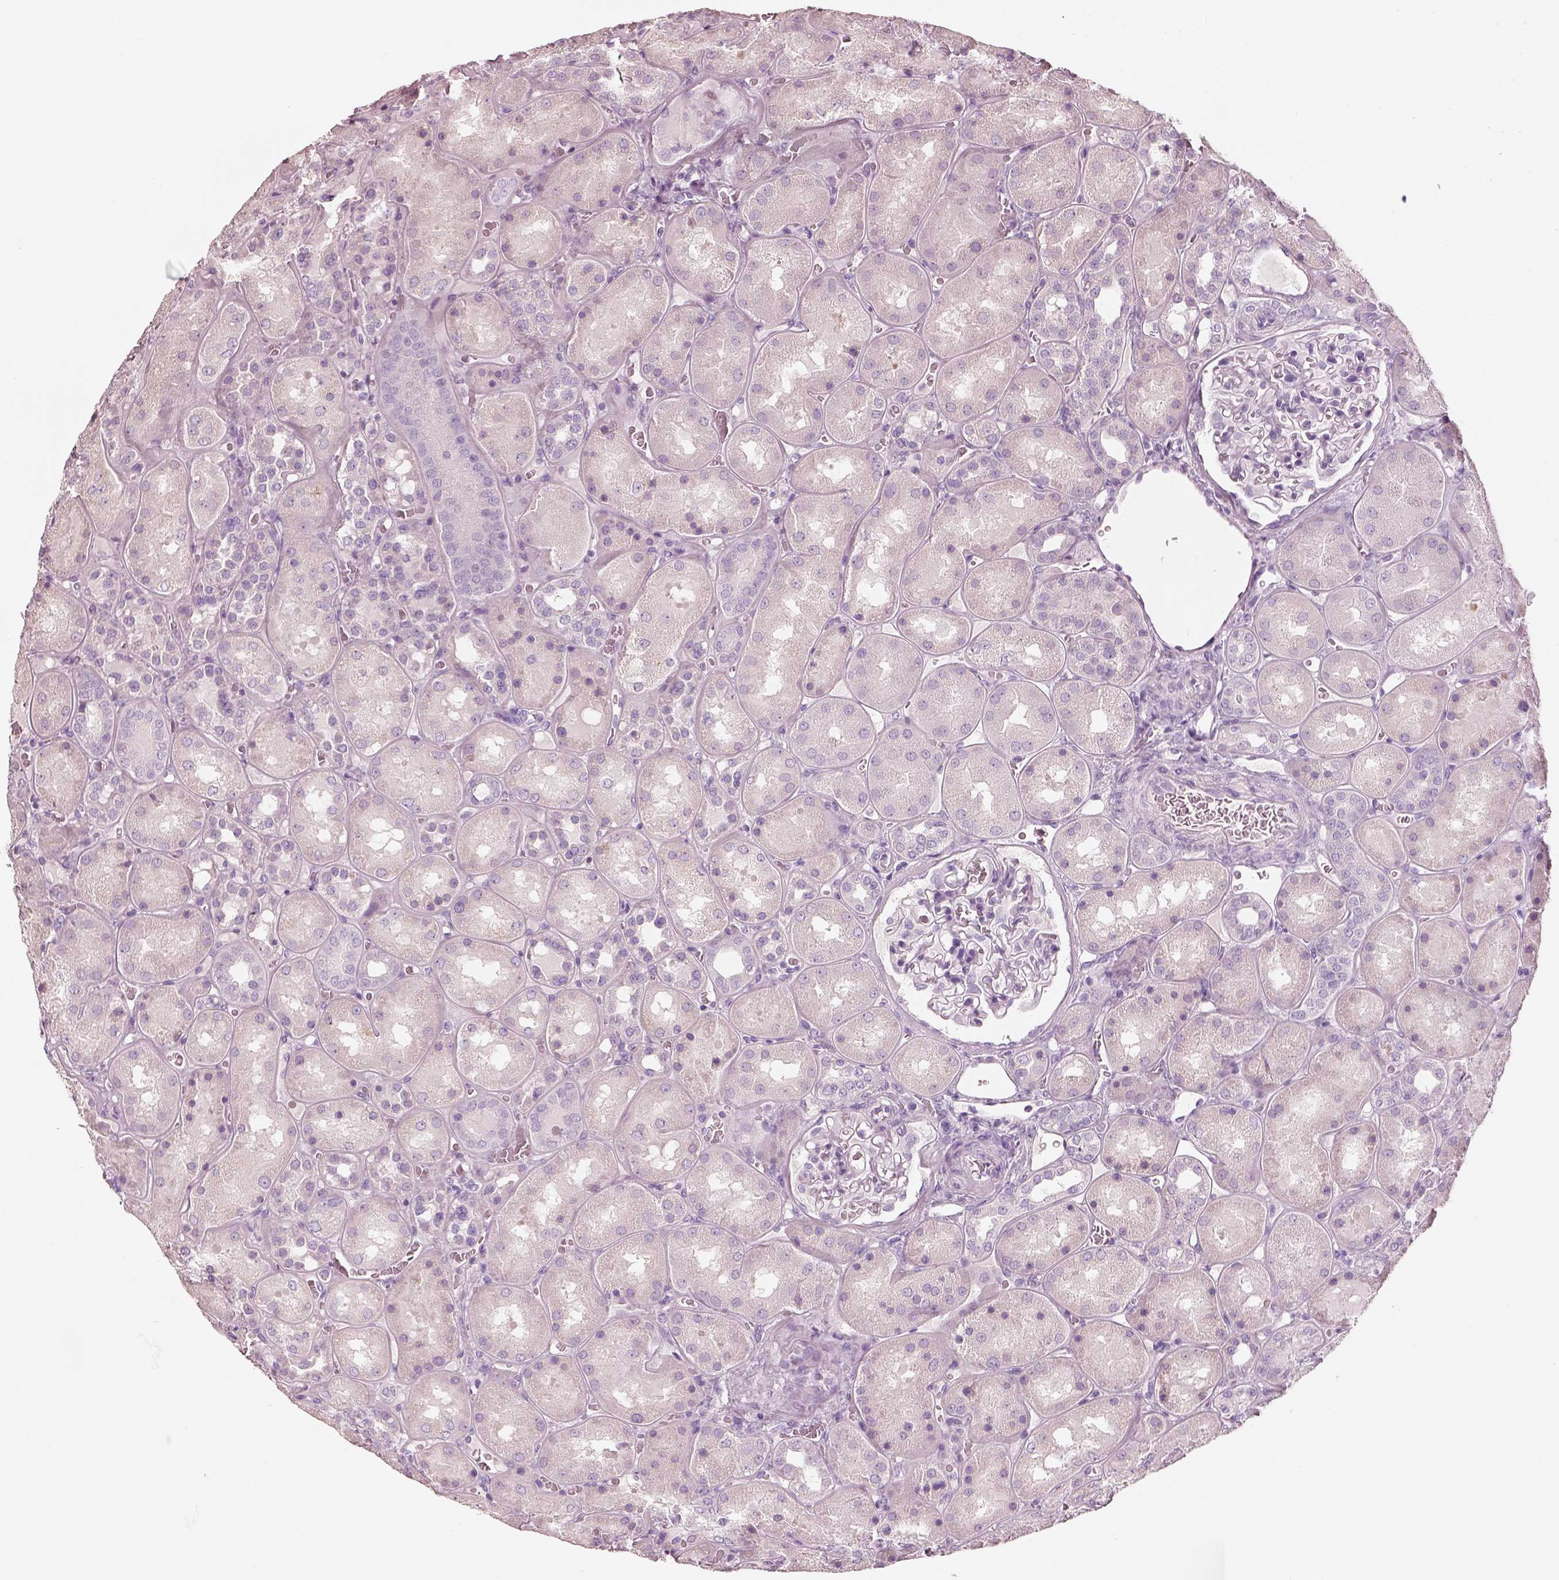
{"staining": {"intensity": "negative", "quantity": "none", "location": "none"}, "tissue": "kidney", "cell_type": "Cells in glomeruli", "image_type": "normal", "snomed": [{"axis": "morphology", "description": "Normal tissue, NOS"}, {"axis": "topography", "description": "Kidney"}], "caption": "Immunohistochemistry (IHC) of normal human kidney demonstrates no expression in cells in glomeruli.", "gene": "PNOC", "patient": {"sex": "male", "age": 73}}